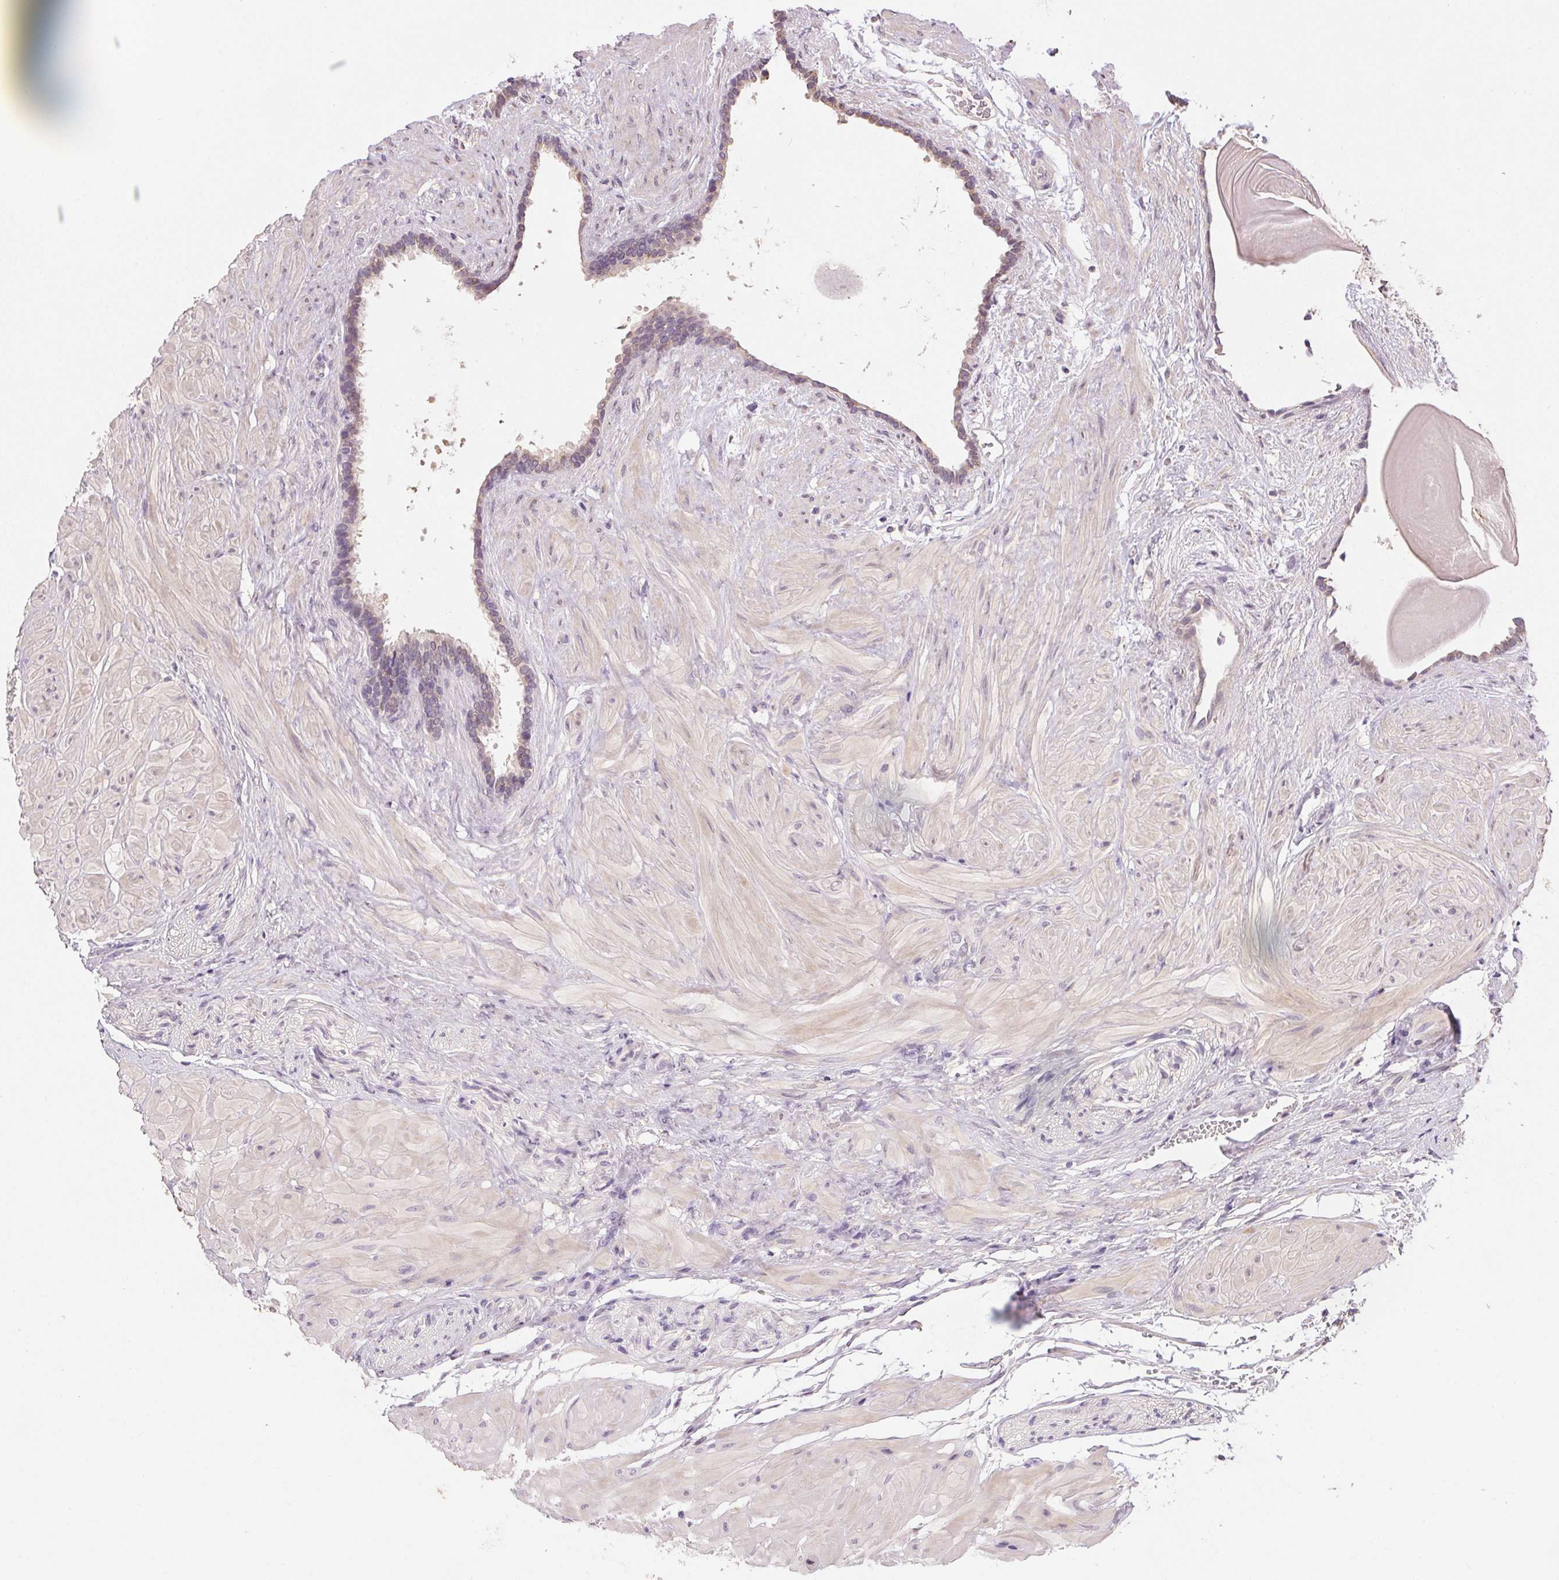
{"staining": {"intensity": "weak", "quantity": "<25%", "location": "cytoplasmic/membranous"}, "tissue": "seminal vesicle", "cell_type": "Glandular cells", "image_type": "normal", "snomed": [{"axis": "morphology", "description": "Normal tissue, NOS"}, {"axis": "topography", "description": "Seminal veicle"}], "caption": "Human seminal vesicle stained for a protein using IHC shows no expression in glandular cells.", "gene": "ALDH8A1", "patient": {"sex": "male", "age": 57}}